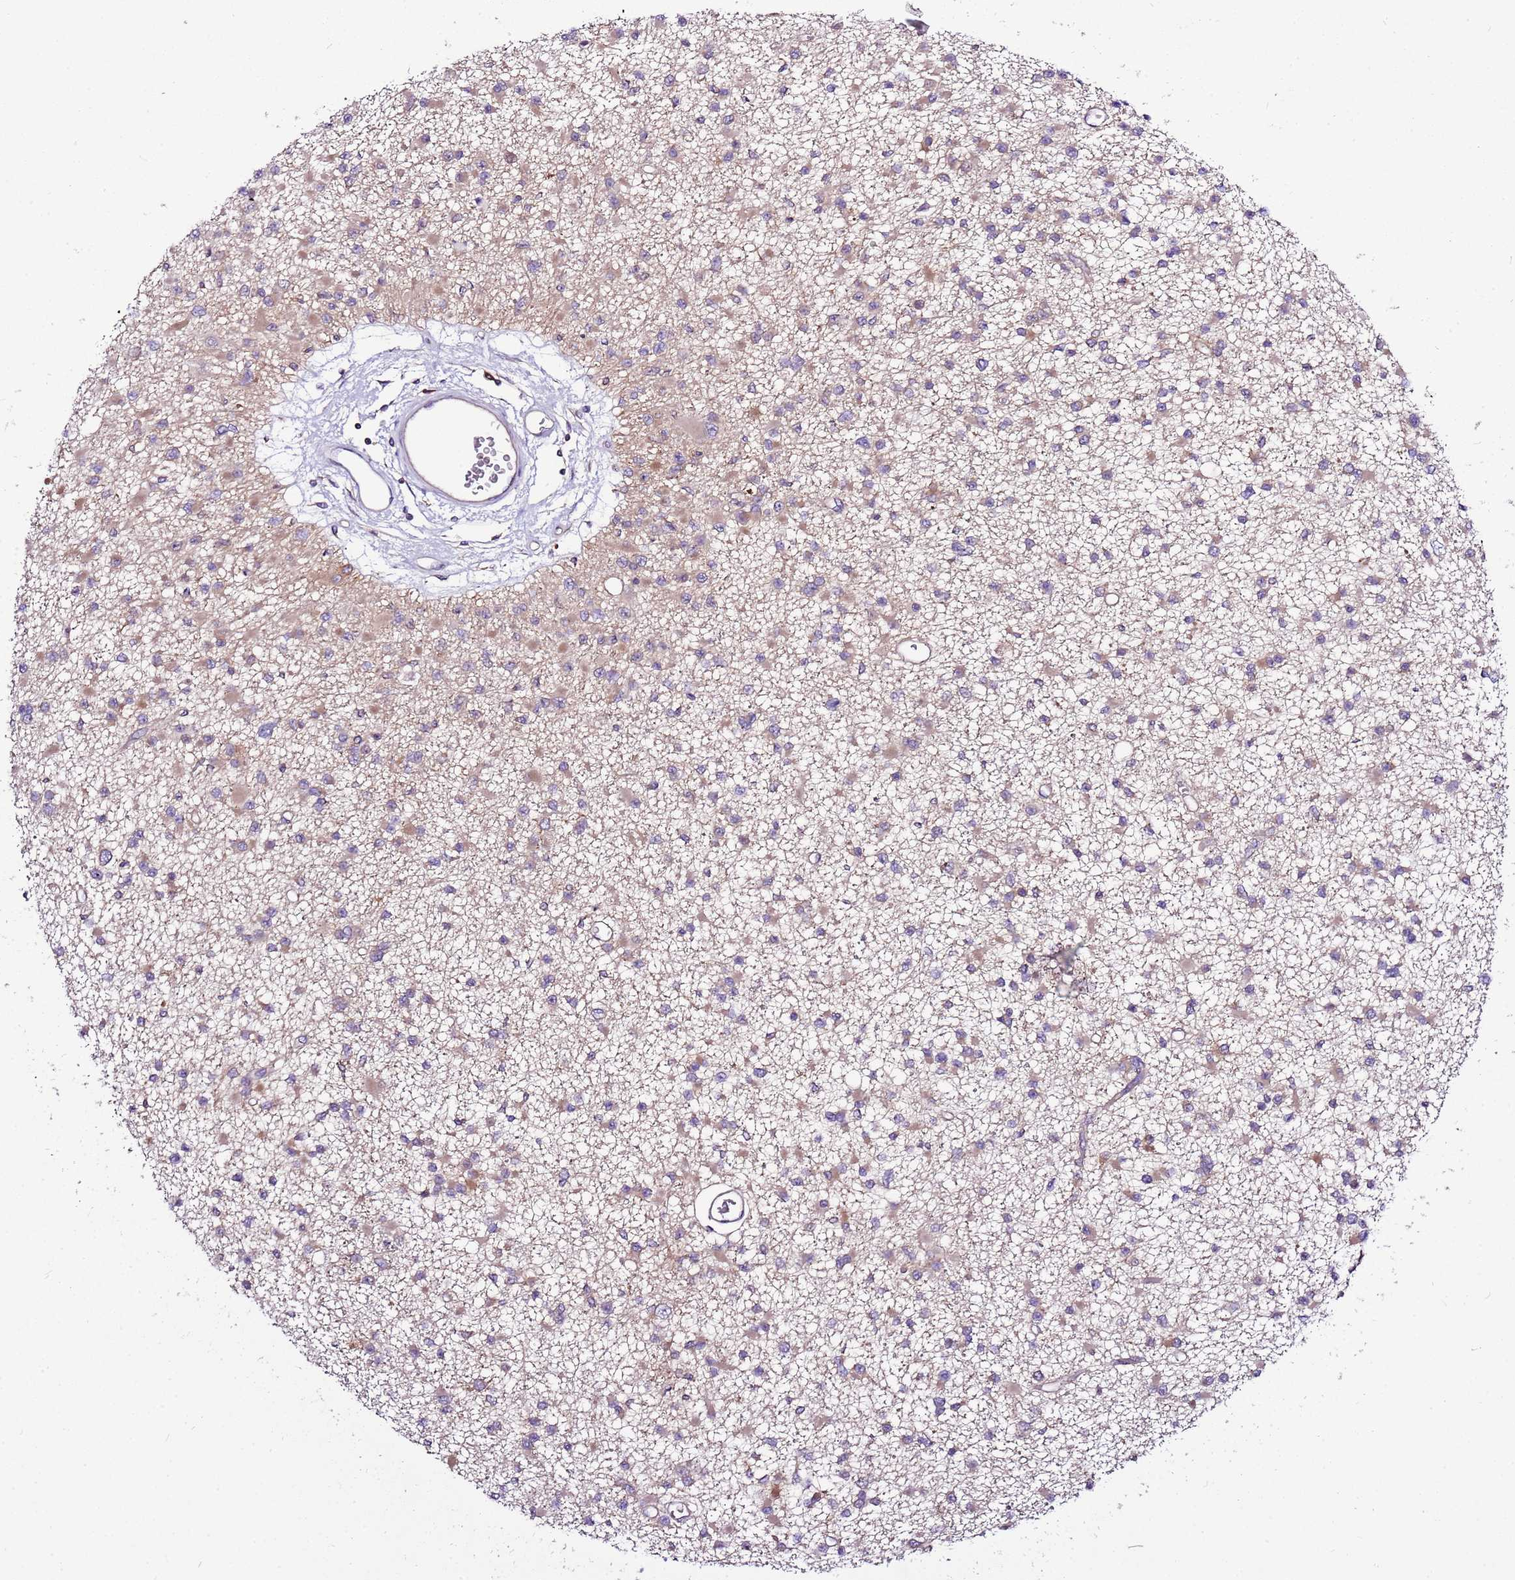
{"staining": {"intensity": "weak", "quantity": "25%-75%", "location": "cytoplasmic/membranous"}, "tissue": "glioma", "cell_type": "Tumor cells", "image_type": "cancer", "snomed": [{"axis": "morphology", "description": "Glioma, malignant, Low grade"}, {"axis": "topography", "description": "Brain"}], "caption": "Malignant low-grade glioma stained for a protein shows weak cytoplasmic/membranous positivity in tumor cells.", "gene": "ATXN2L", "patient": {"sex": "female", "age": 22}}